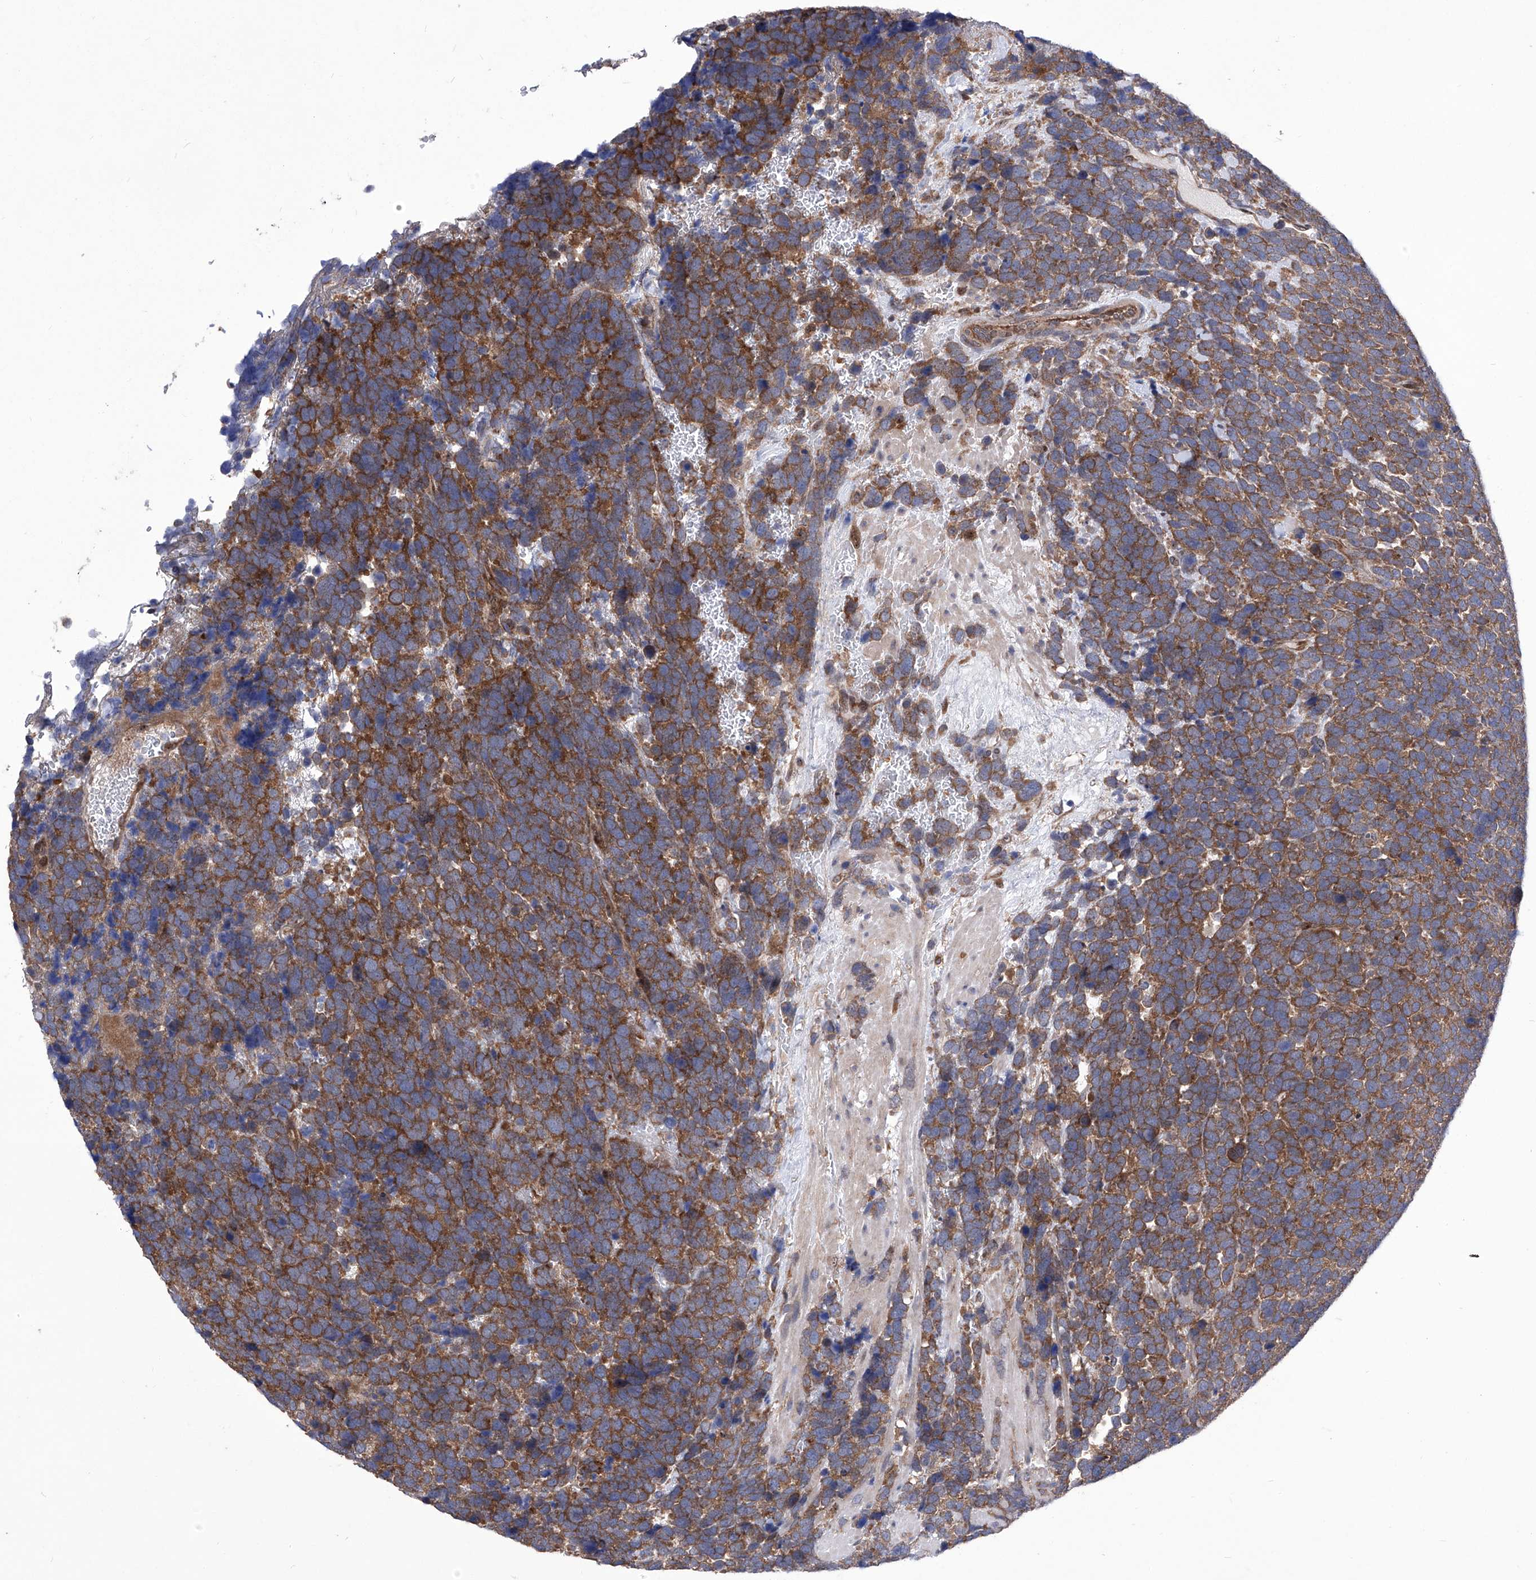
{"staining": {"intensity": "strong", "quantity": ">75%", "location": "cytoplasmic/membranous"}, "tissue": "urothelial cancer", "cell_type": "Tumor cells", "image_type": "cancer", "snomed": [{"axis": "morphology", "description": "Urothelial carcinoma, High grade"}, {"axis": "topography", "description": "Urinary bladder"}], "caption": "This histopathology image exhibits IHC staining of human high-grade urothelial carcinoma, with high strong cytoplasmic/membranous expression in approximately >75% of tumor cells.", "gene": "KTI12", "patient": {"sex": "female", "age": 82}}